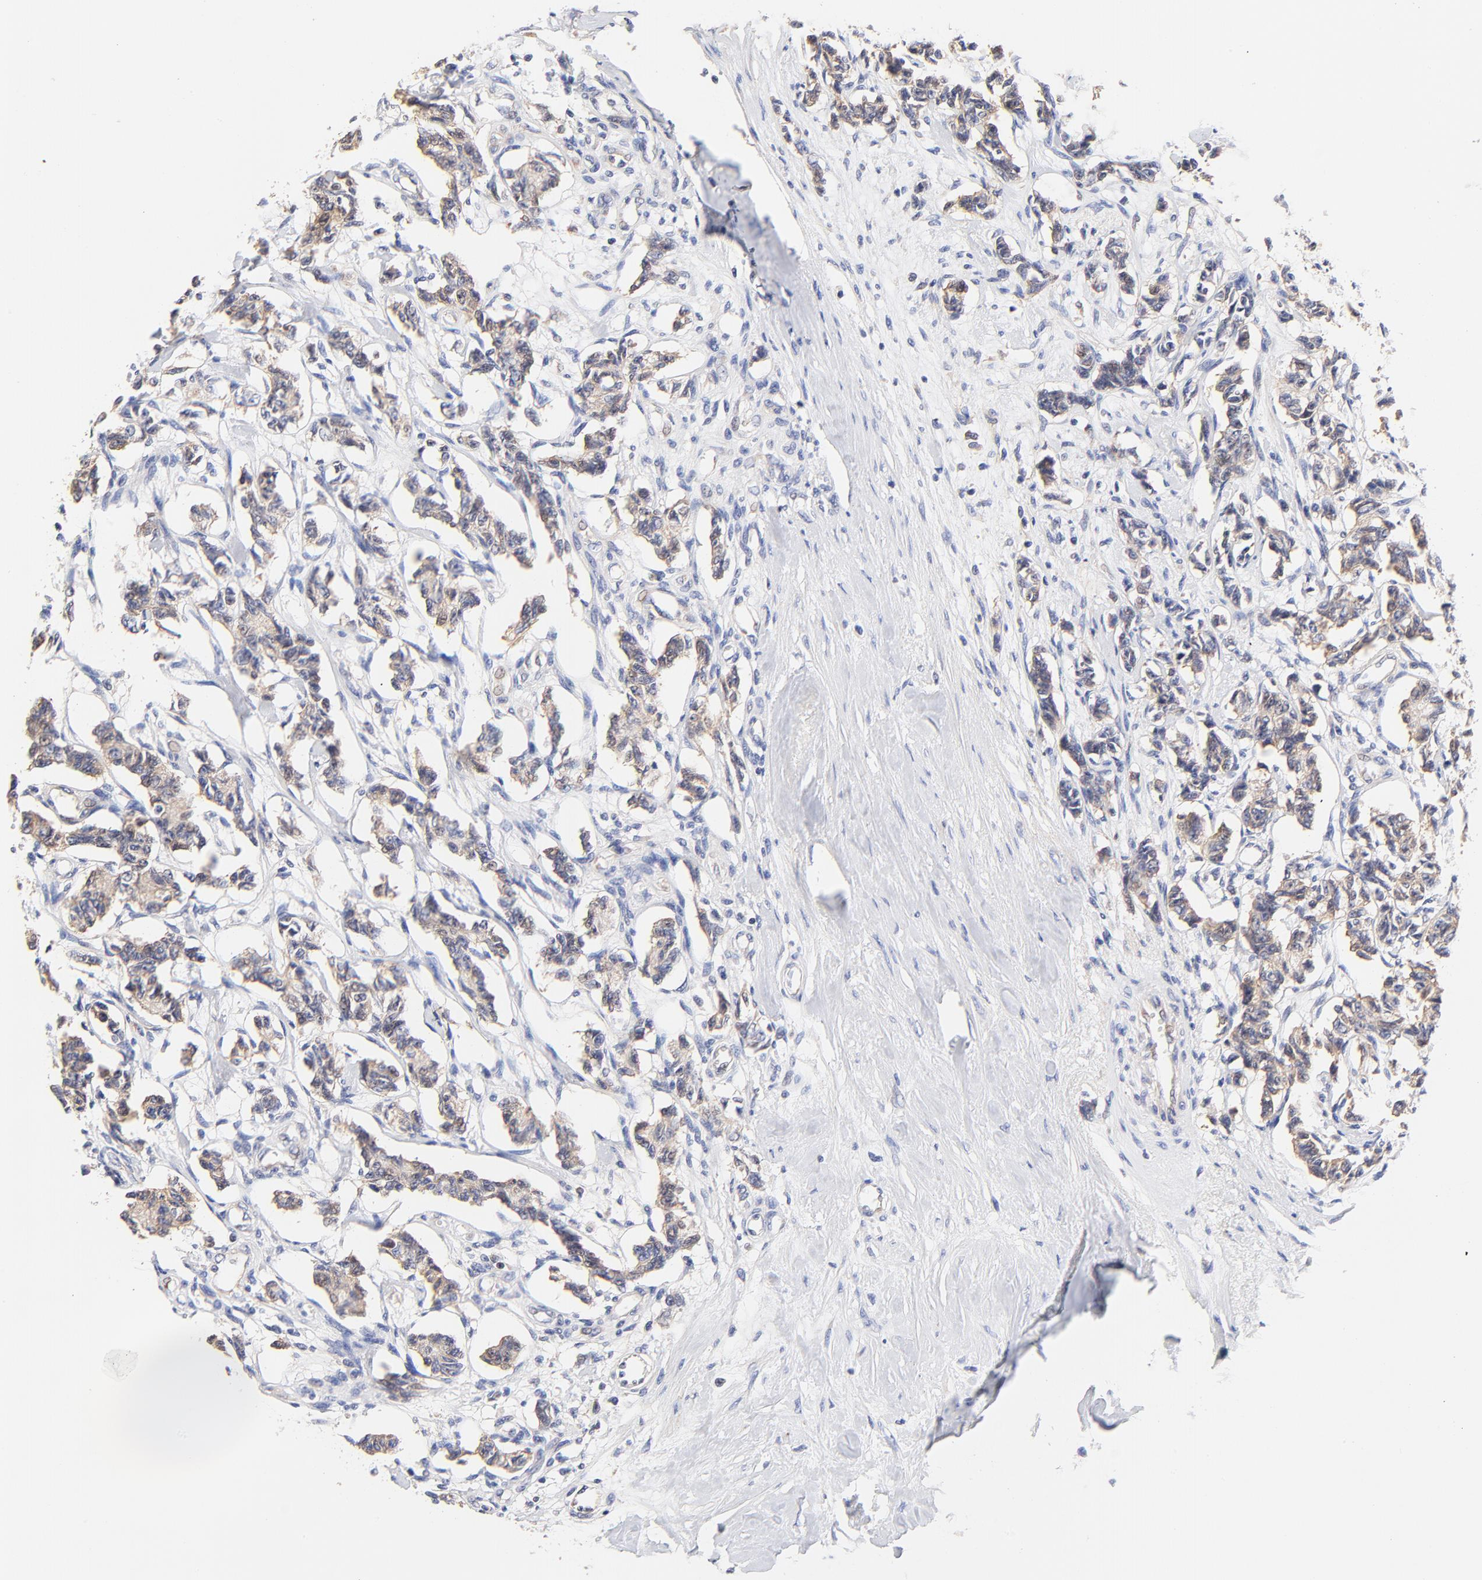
{"staining": {"intensity": "weak", "quantity": ">75%", "location": "cytoplasmic/membranous"}, "tissue": "renal cancer", "cell_type": "Tumor cells", "image_type": "cancer", "snomed": [{"axis": "morphology", "description": "Carcinoid, malignant, NOS"}, {"axis": "topography", "description": "Kidney"}], "caption": "Human carcinoid (malignant) (renal) stained with a brown dye displays weak cytoplasmic/membranous positive expression in approximately >75% of tumor cells.", "gene": "PTK7", "patient": {"sex": "female", "age": 41}}